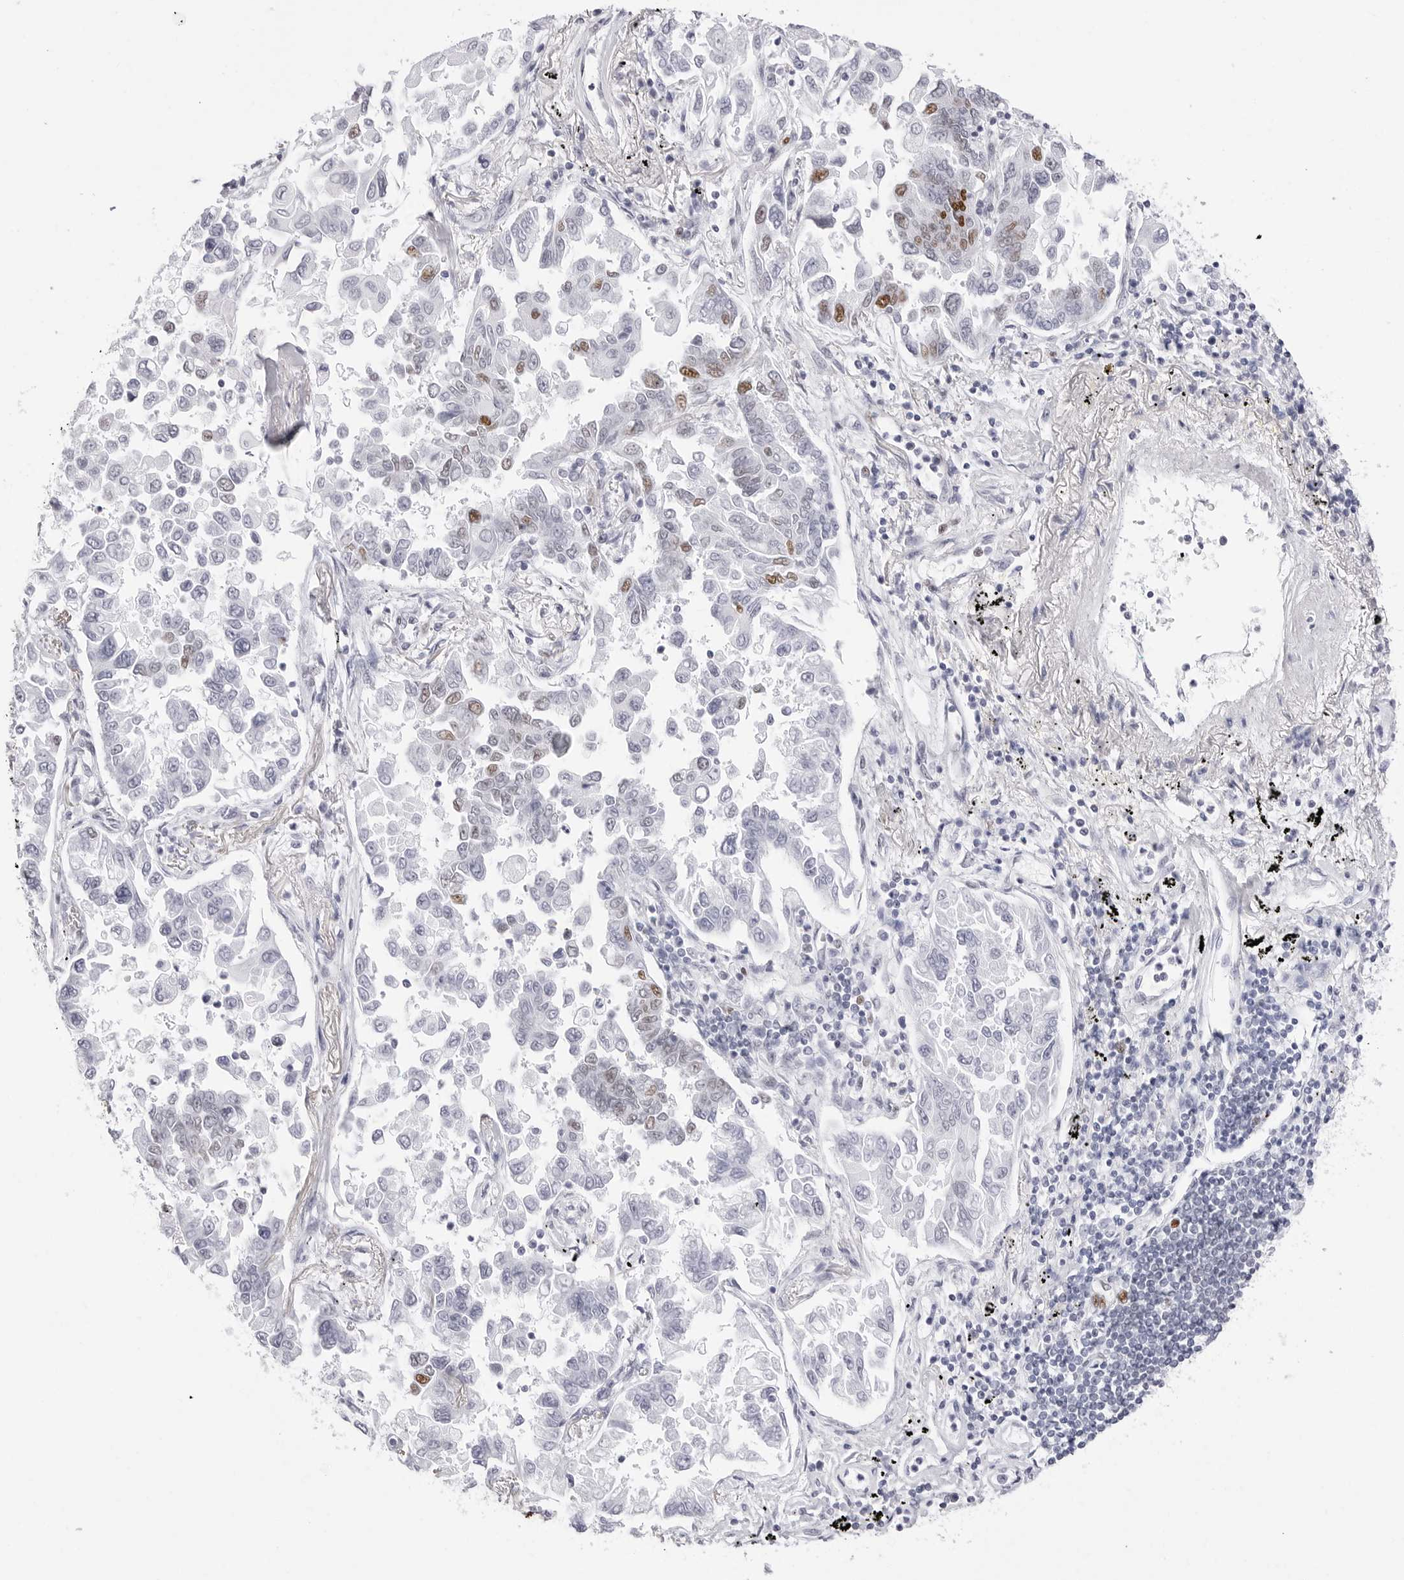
{"staining": {"intensity": "moderate", "quantity": "<25%", "location": "nuclear"}, "tissue": "lung cancer", "cell_type": "Tumor cells", "image_type": "cancer", "snomed": [{"axis": "morphology", "description": "Adenocarcinoma, NOS"}, {"axis": "topography", "description": "Lung"}], "caption": "Immunohistochemistry image of neoplastic tissue: human lung adenocarcinoma stained using immunohistochemistry reveals low levels of moderate protein expression localized specifically in the nuclear of tumor cells, appearing as a nuclear brown color.", "gene": "NASP", "patient": {"sex": "female", "age": 67}}